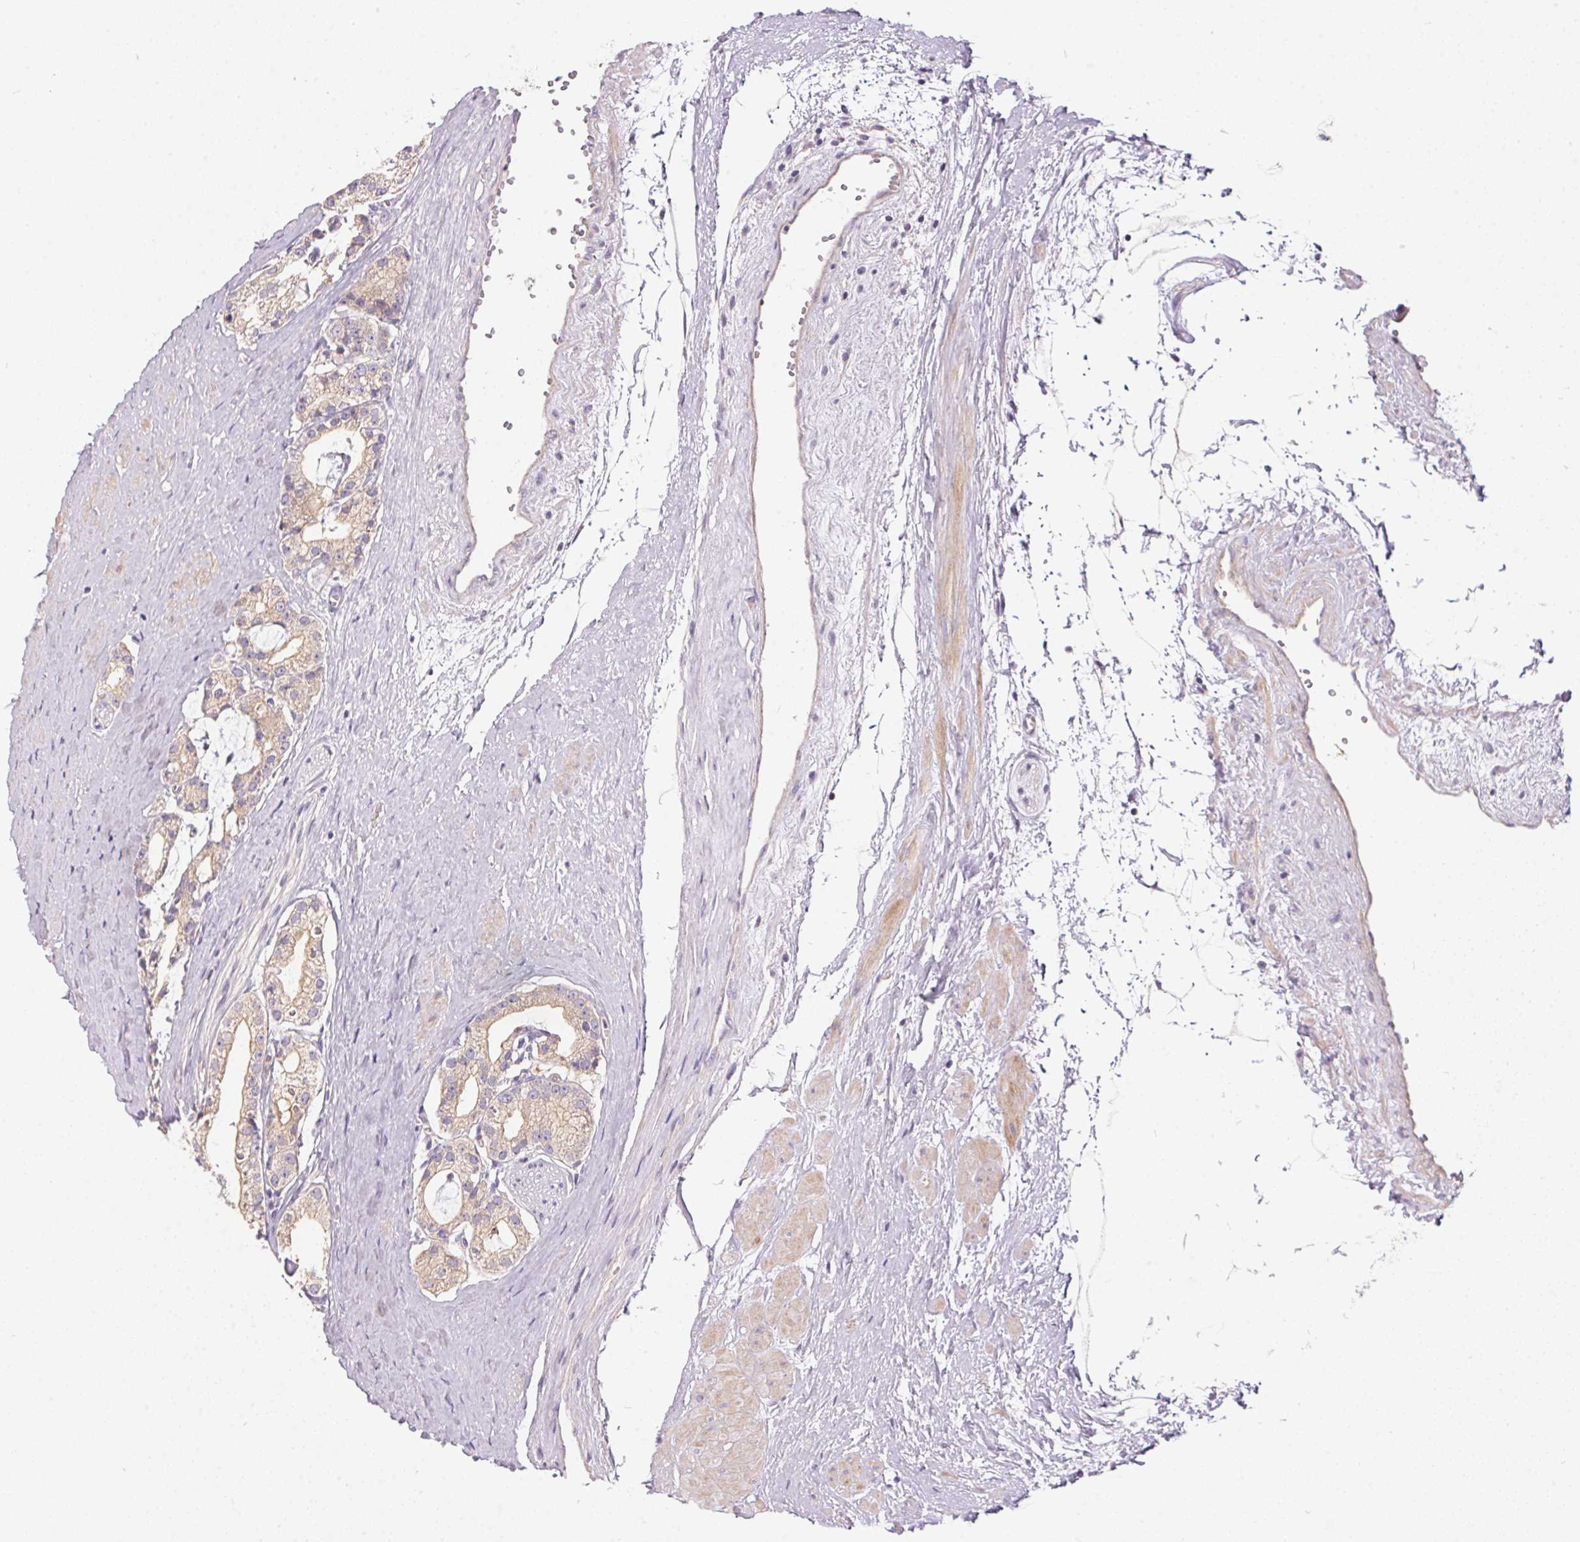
{"staining": {"intensity": "weak", "quantity": ">75%", "location": "cytoplasmic/membranous"}, "tissue": "prostate cancer", "cell_type": "Tumor cells", "image_type": "cancer", "snomed": [{"axis": "morphology", "description": "Adenocarcinoma, High grade"}, {"axis": "topography", "description": "Prostate"}], "caption": "Prostate high-grade adenocarcinoma stained with DAB IHC exhibits low levels of weak cytoplasmic/membranous positivity in about >75% of tumor cells.", "gene": "UNC13B", "patient": {"sex": "male", "age": 71}}